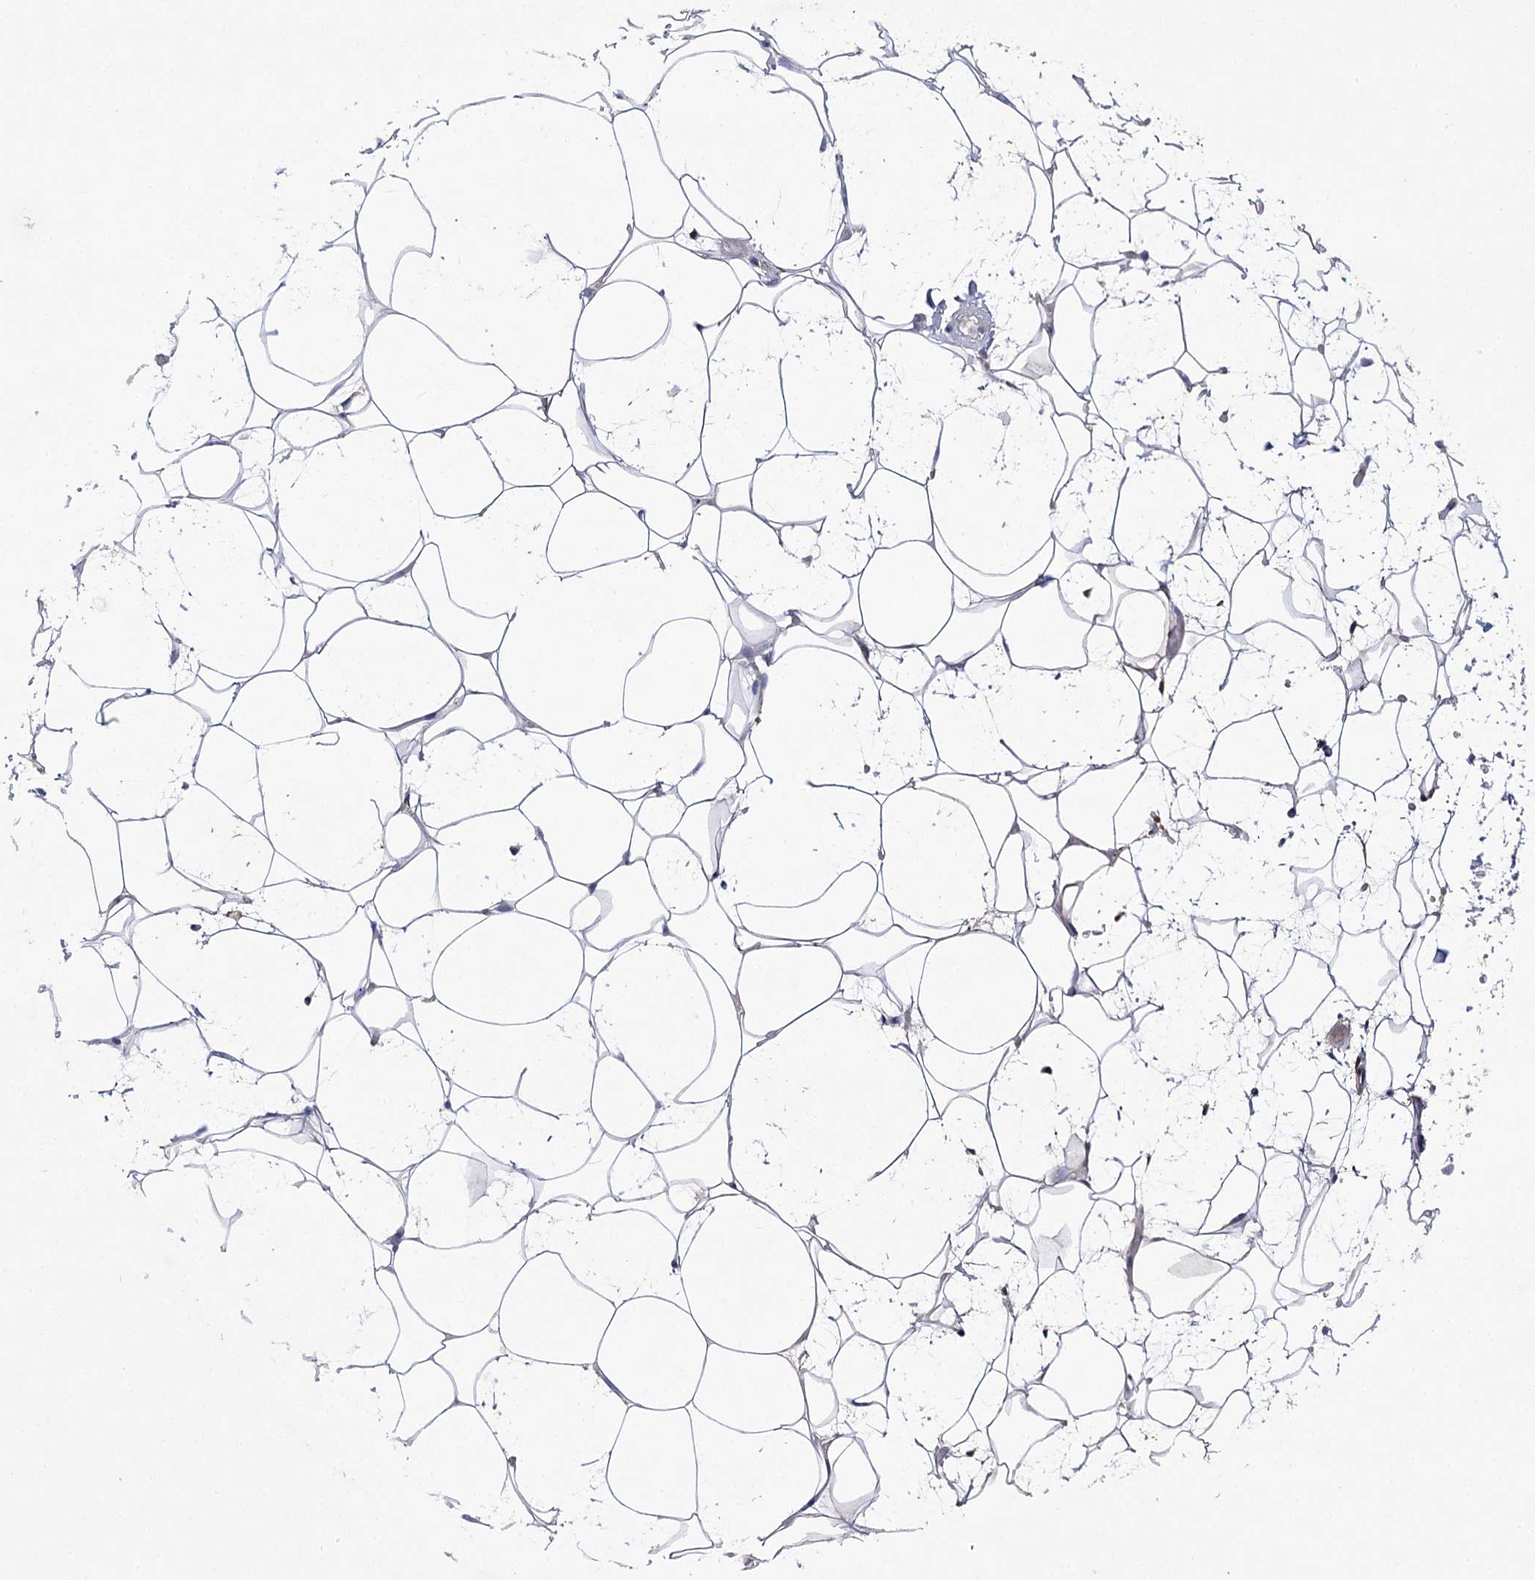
{"staining": {"intensity": "negative", "quantity": "none", "location": "none"}, "tissue": "adipose tissue", "cell_type": "Adipocytes", "image_type": "normal", "snomed": [{"axis": "morphology", "description": "Normal tissue, NOS"}, {"axis": "topography", "description": "Breast"}], "caption": "An IHC histopathology image of benign adipose tissue is shown. There is no staining in adipocytes of adipose tissue.", "gene": "COX15", "patient": {"sex": "female", "age": 26}}